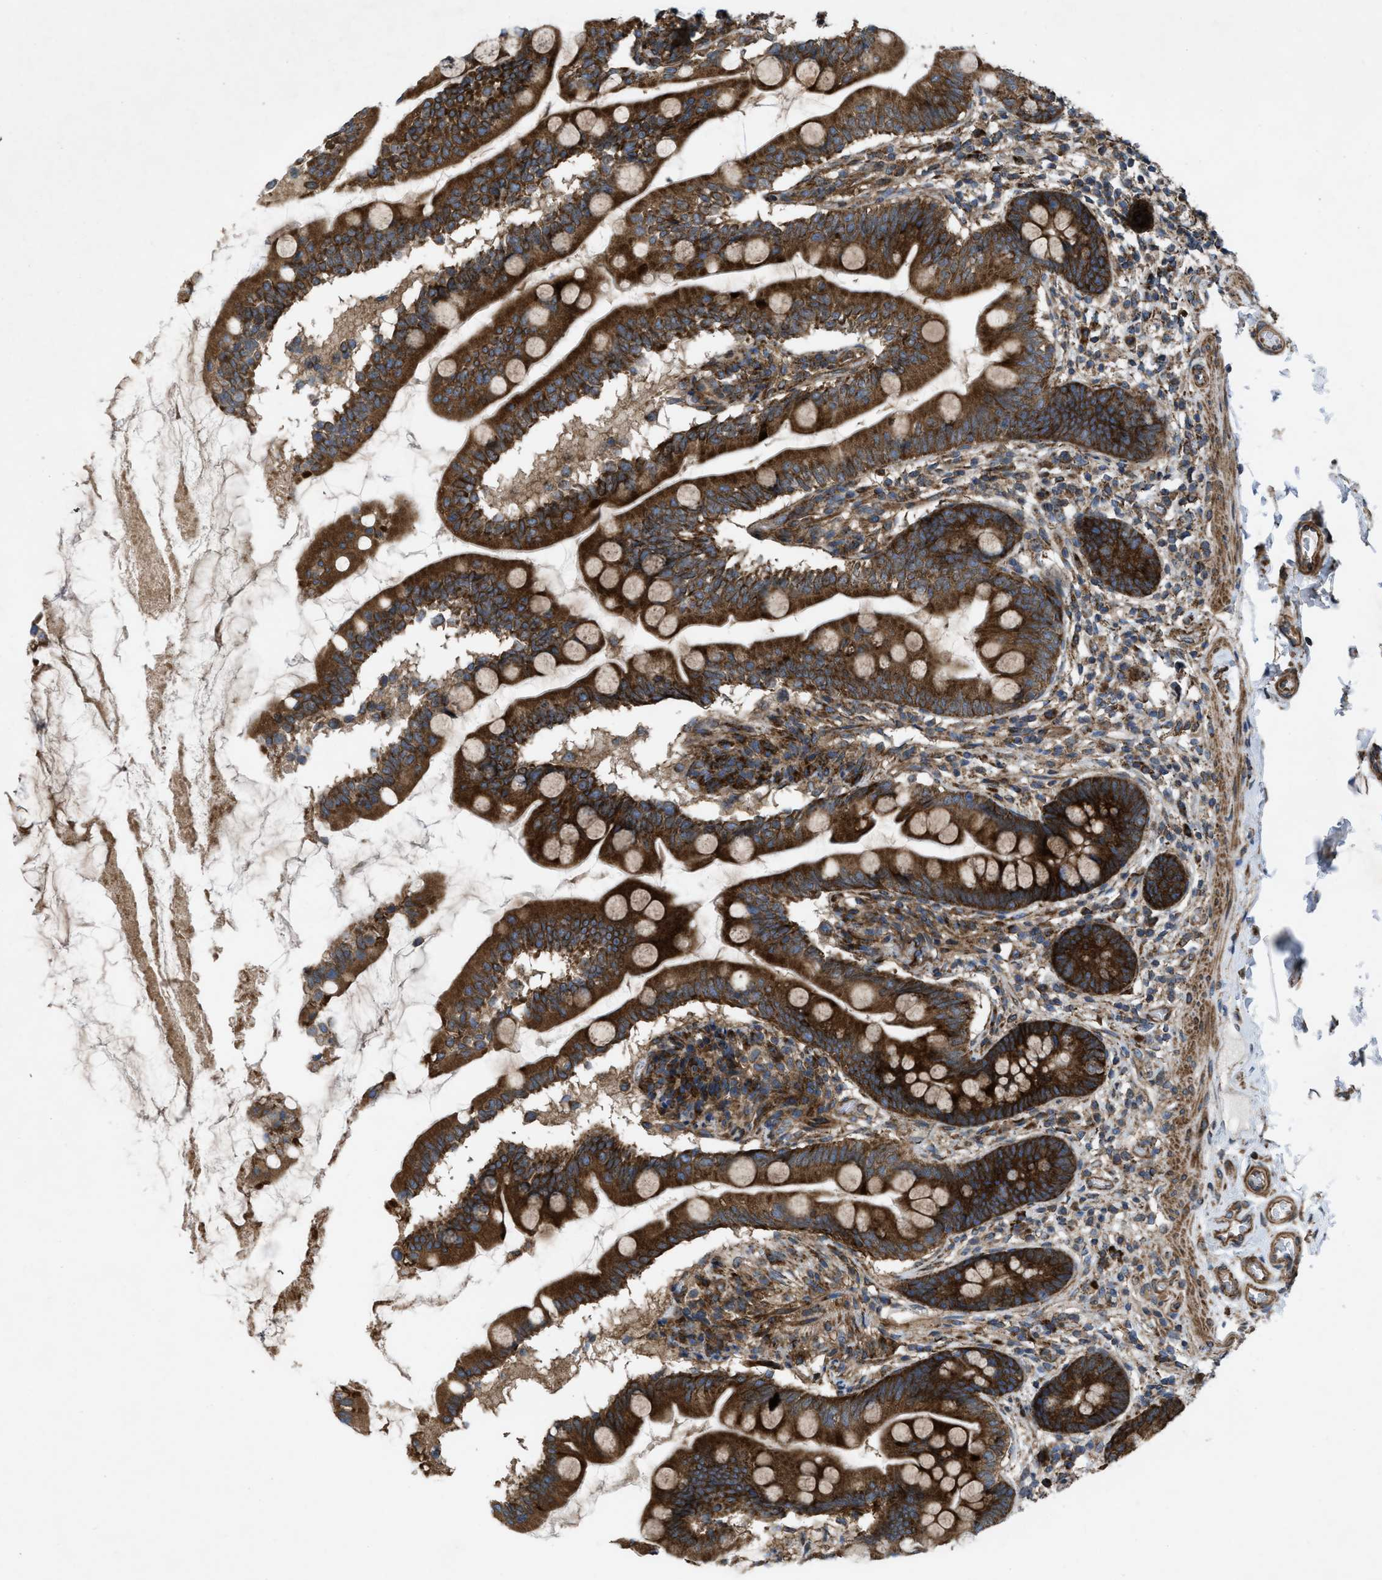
{"staining": {"intensity": "strong", "quantity": ">75%", "location": "cytoplasmic/membranous"}, "tissue": "small intestine", "cell_type": "Glandular cells", "image_type": "normal", "snomed": [{"axis": "morphology", "description": "Normal tissue, NOS"}, {"axis": "topography", "description": "Small intestine"}], "caption": "Protein staining demonstrates strong cytoplasmic/membranous positivity in about >75% of glandular cells in normal small intestine.", "gene": "PER3", "patient": {"sex": "female", "age": 56}}